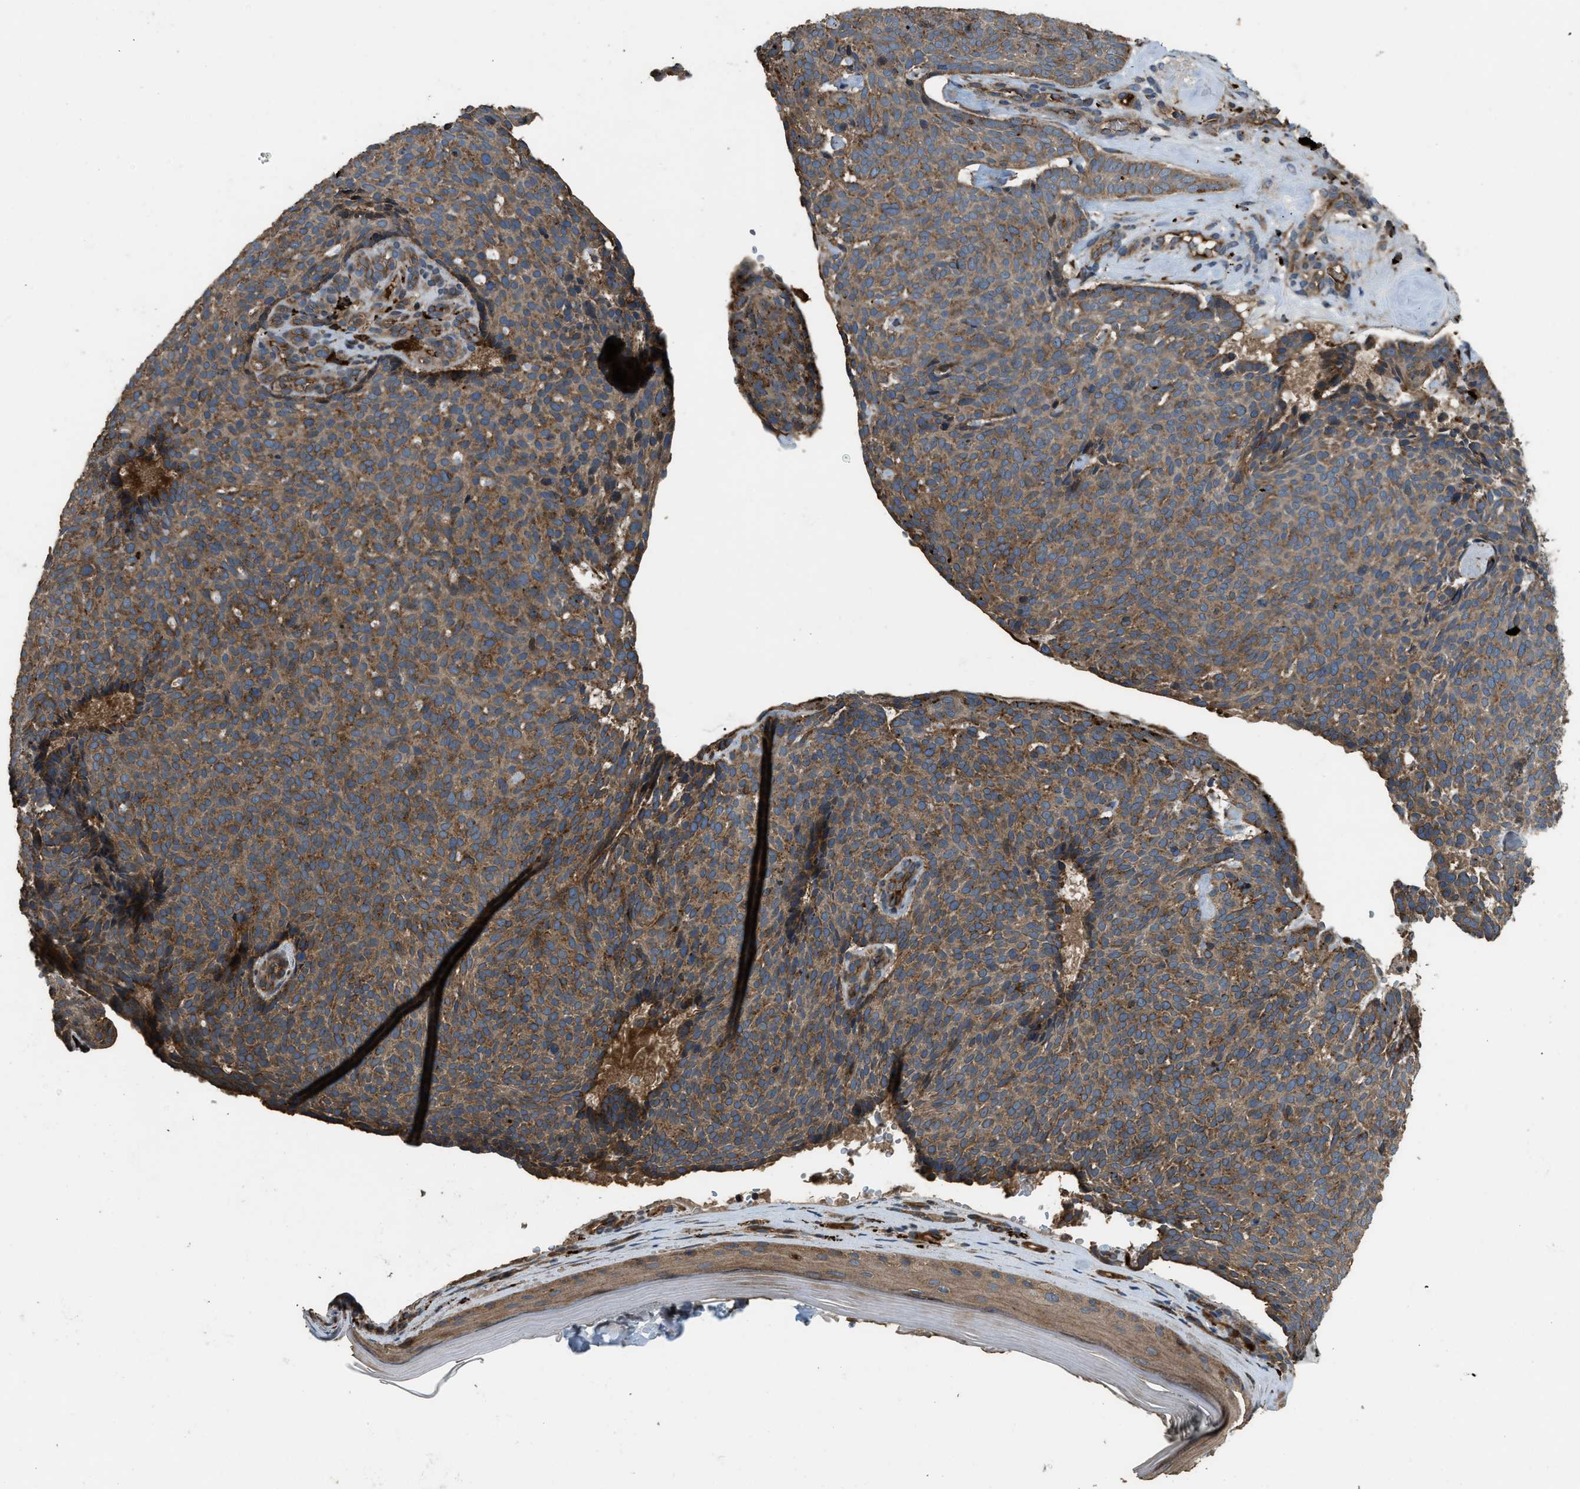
{"staining": {"intensity": "moderate", "quantity": ">75%", "location": "cytoplasmic/membranous"}, "tissue": "skin cancer", "cell_type": "Tumor cells", "image_type": "cancer", "snomed": [{"axis": "morphology", "description": "Basal cell carcinoma"}, {"axis": "topography", "description": "Skin"}], "caption": "Moderate cytoplasmic/membranous expression is present in about >75% of tumor cells in skin cancer (basal cell carcinoma).", "gene": "GGH", "patient": {"sex": "male", "age": 61}}